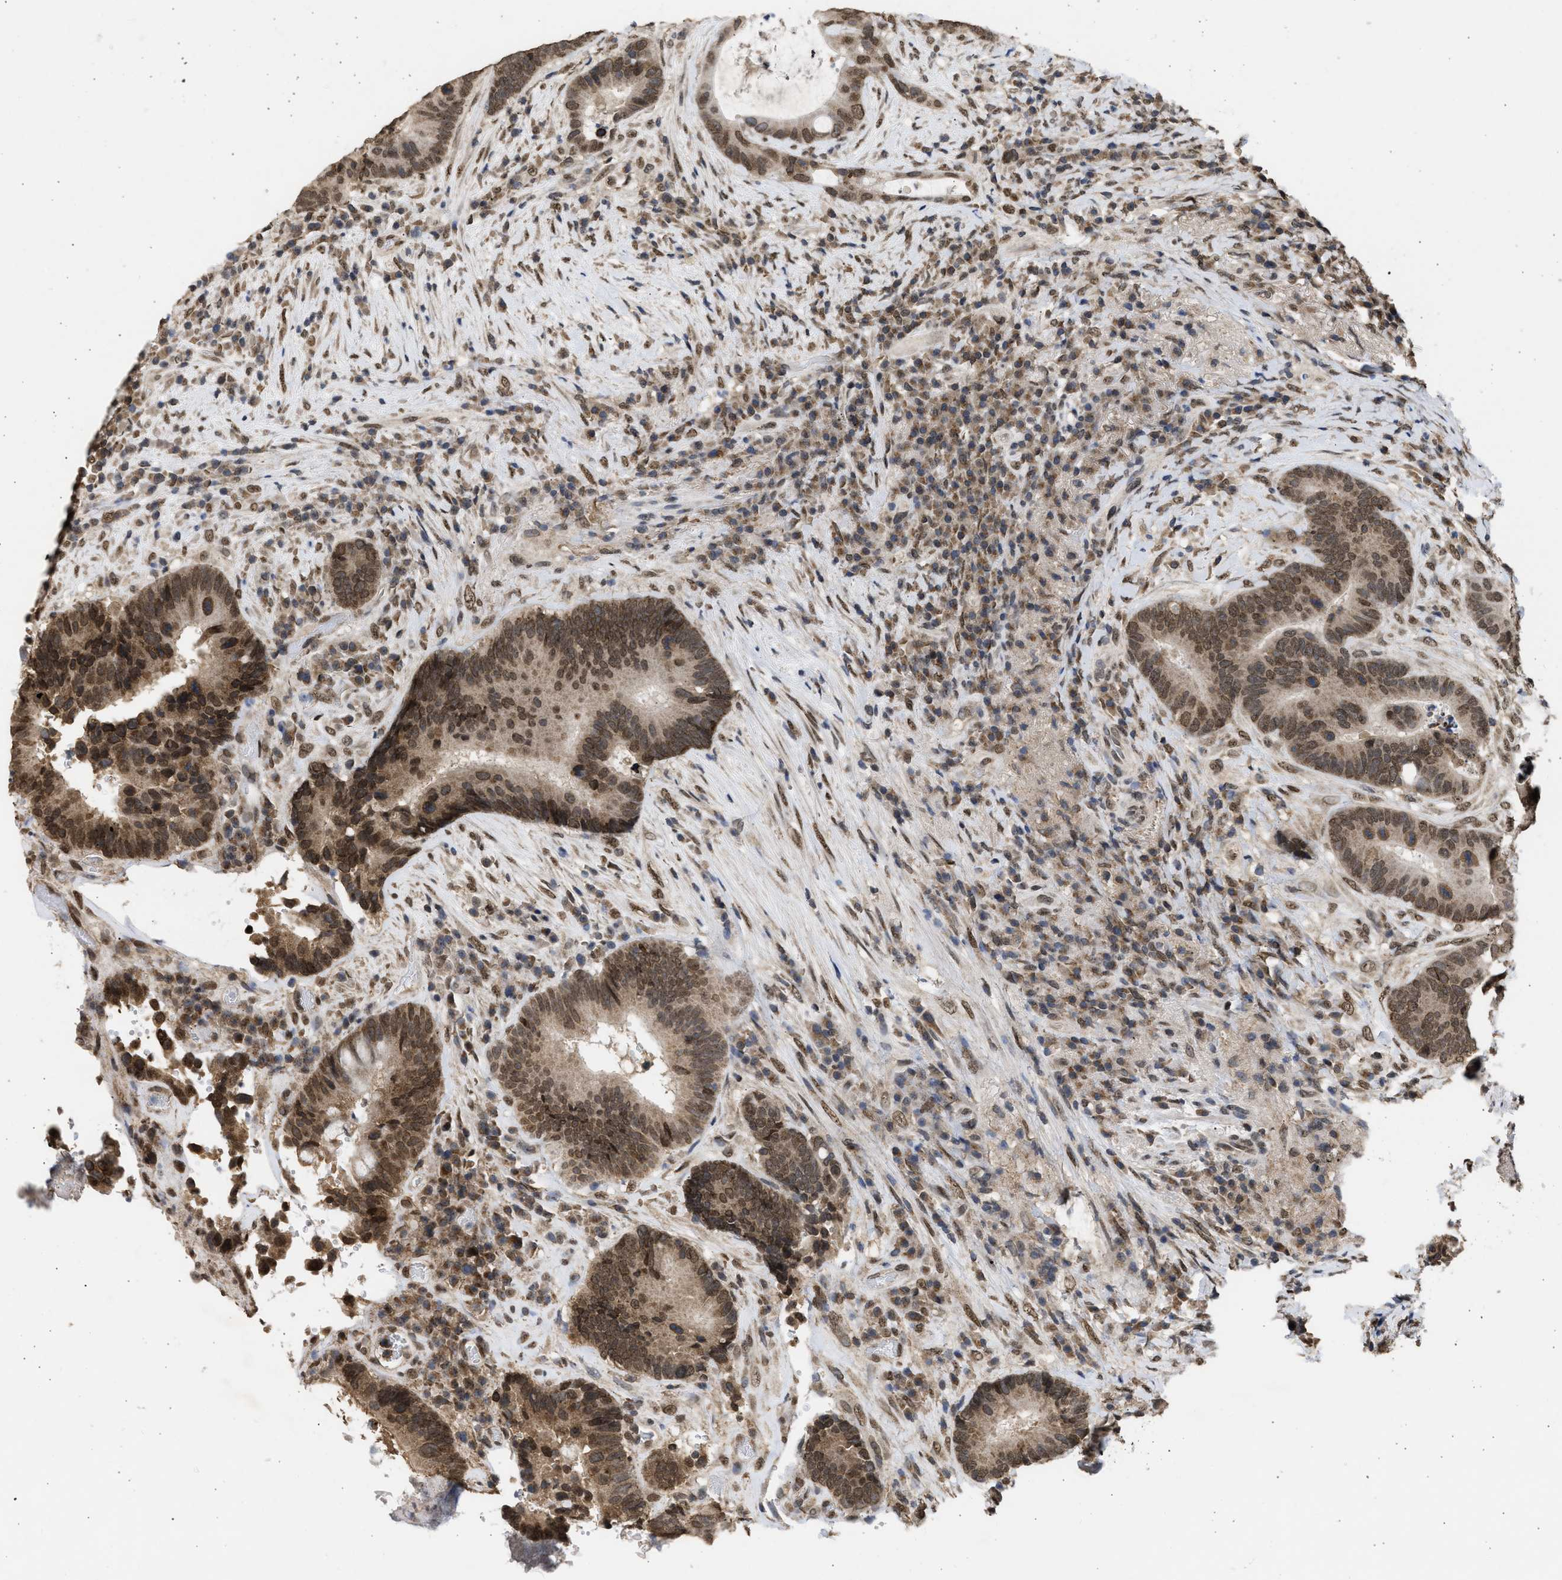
{"staining": {"intensity": "moderate", "quantity": ">75%", "location": "cytoplasmic/membranous,nuclear"}, "tissue": "colorectal cancer", "cell_type": "Tumor cells", "image_type": "cancer", "snomed": [{"axis": "morphology", "description": "Adenocarcinoma, NOS"}, {"axis": "topography", "description": "Rectum"}], "caption": "The histopathology image exhibits staining of colorectal cancer, revealing moderate cytoplasmic/membranous and nuclear protein positivity (brown color) within tumor cells.", "gene": "NUP35", "patient": {"sex": "female", "age": 89}}